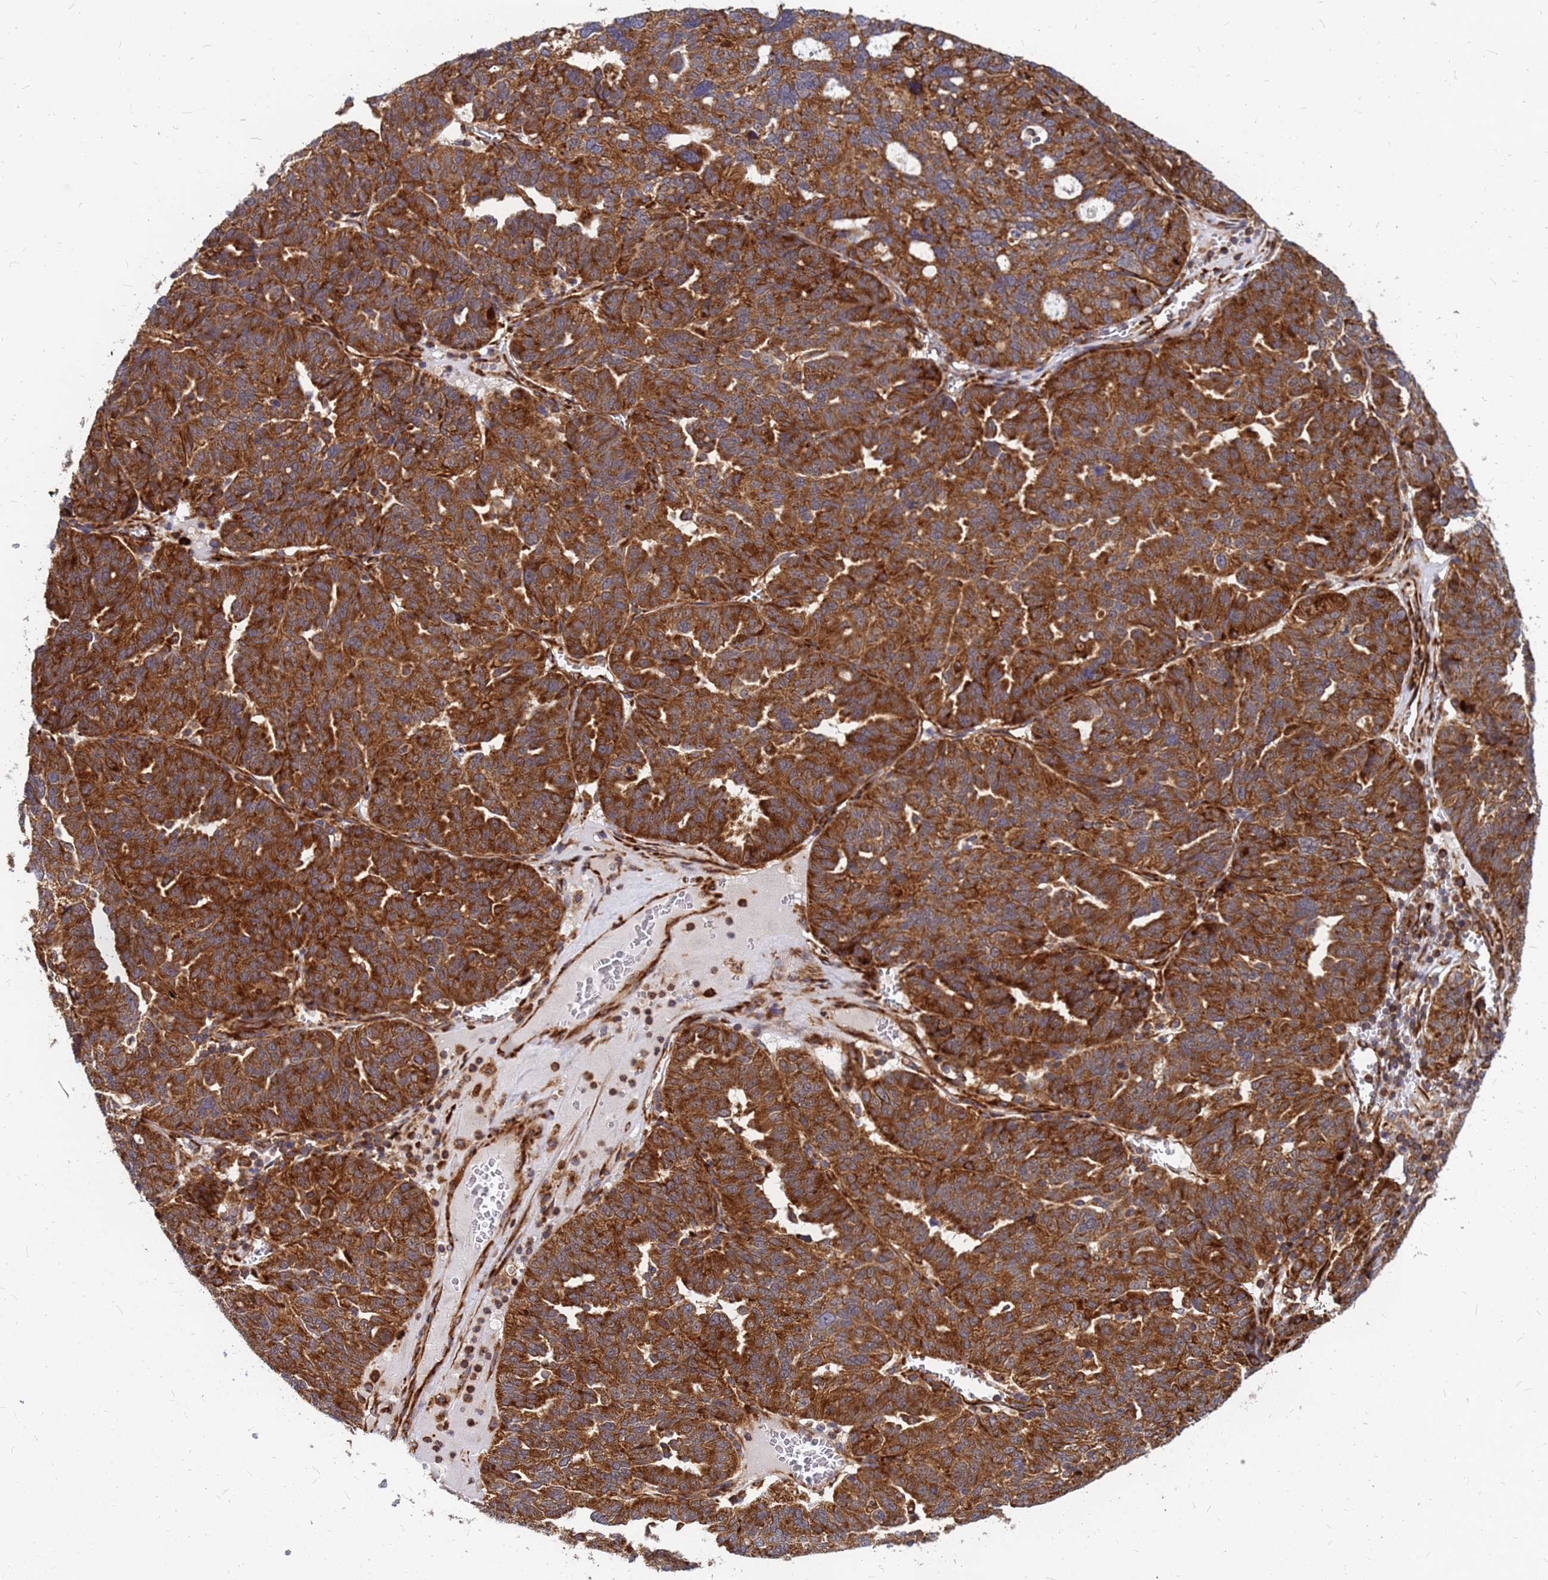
{"staining": {"intensity": "strong", "quantity": ">75%", "location": "cytoplasmic/membranous"}, "tissue": "ovarian cancer", "cell_type": "Tumor cells", "image_type": "cancer", "snomed": [{"axis": "morphology", "description": "Cystadenocarcinoma, serous, NOS"}, {"axis": "topography", "description": "Ovary"}], "caption": "A micrograph of ovarian cancer stained for a protein exhibits strong cytoplasmic/membranous brown staining in tumor cells.", "gene": "RPL8", "patient": {"sex": "female", "age": 59}}